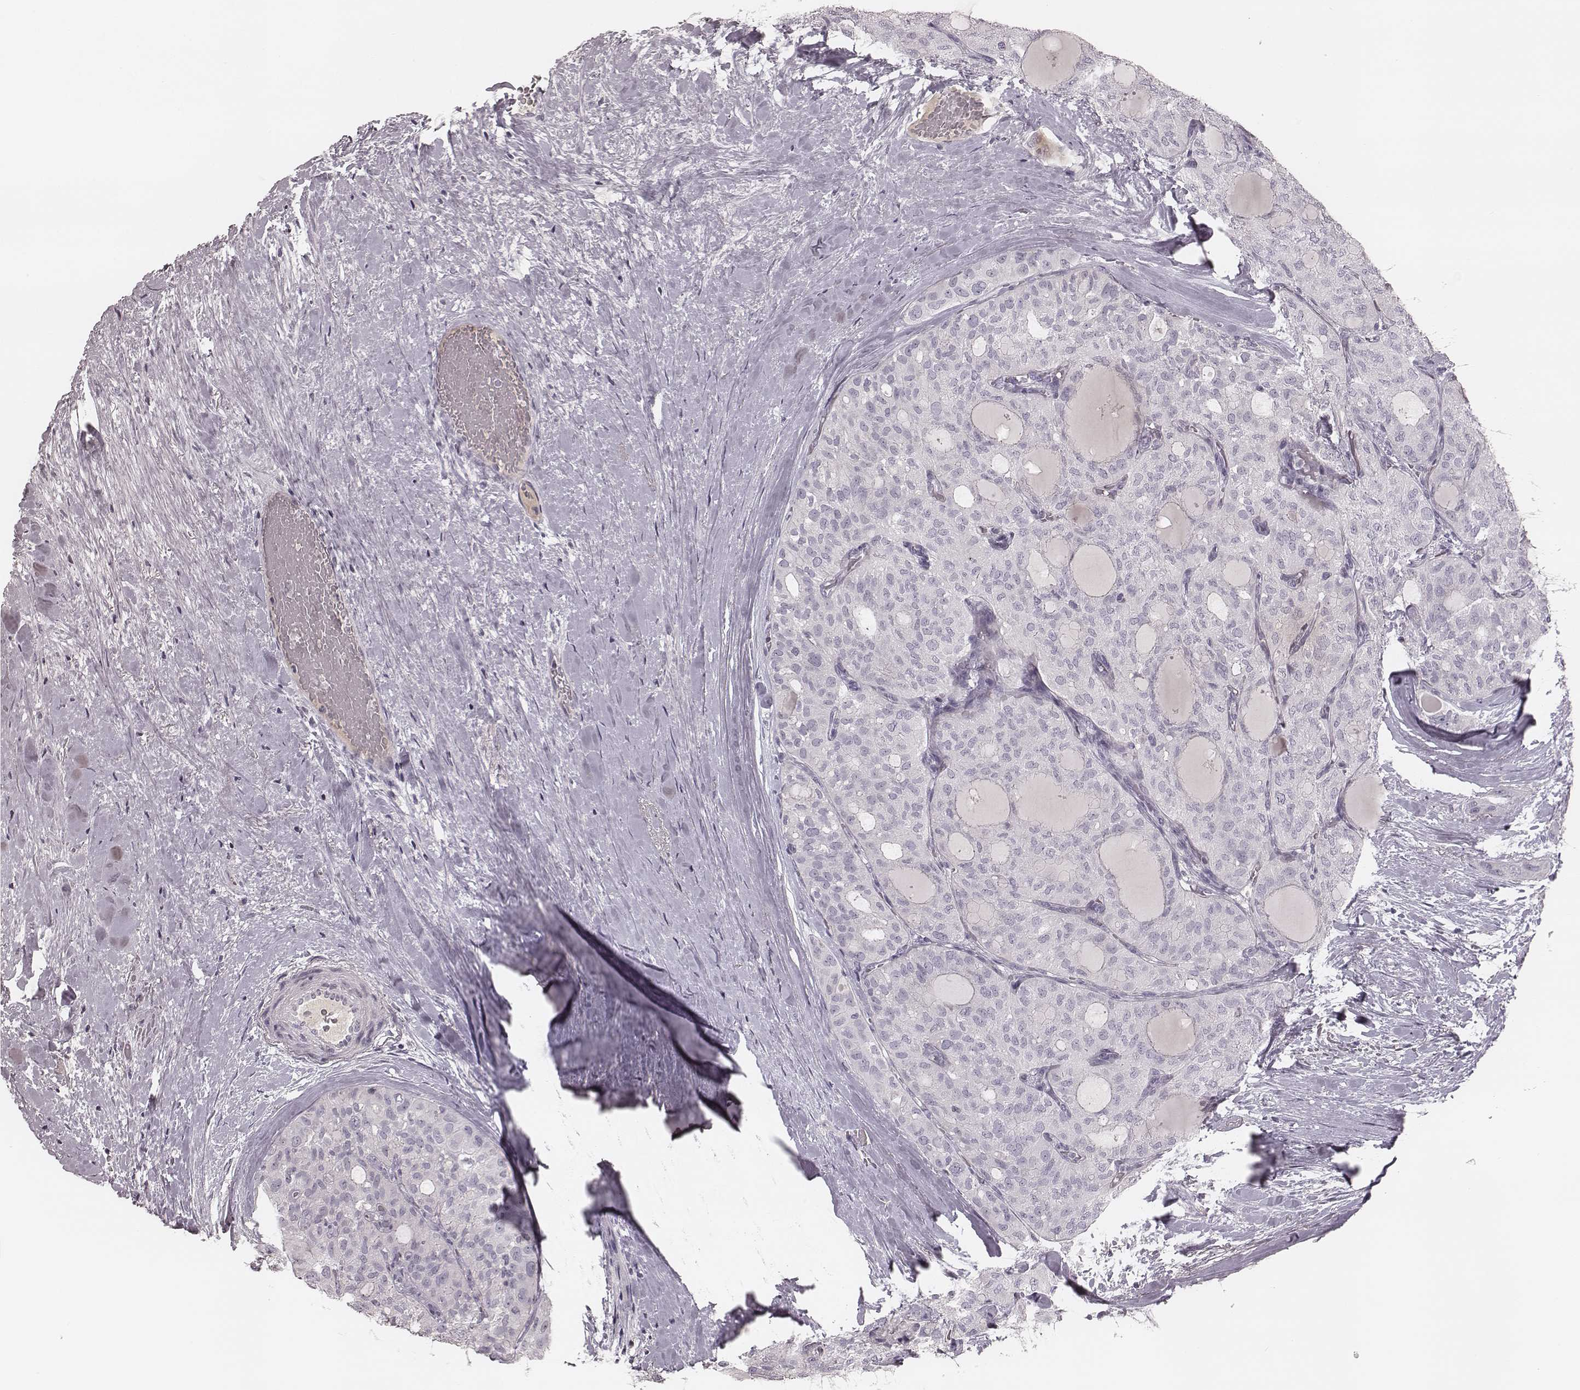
{"staining": {"intensity": "negative", "quantity": "none", "location": "none"}, "tissue": "thyroid cancer", "cell_type": "Tumor cells", "image_type": "cancer", "snomed": [{"axis": "morphology", "description": "Follicular adenoma carcinoma, NOS"}, {"axis": "topography", "description": "Thyroid gland"}], "caption": "An image of human thyroid cancer (follicular adenoma carcinoma) is negative for staining in tumor cells.", "gene": "S100Z", "patient": {"sex": "male", "age": 75}}